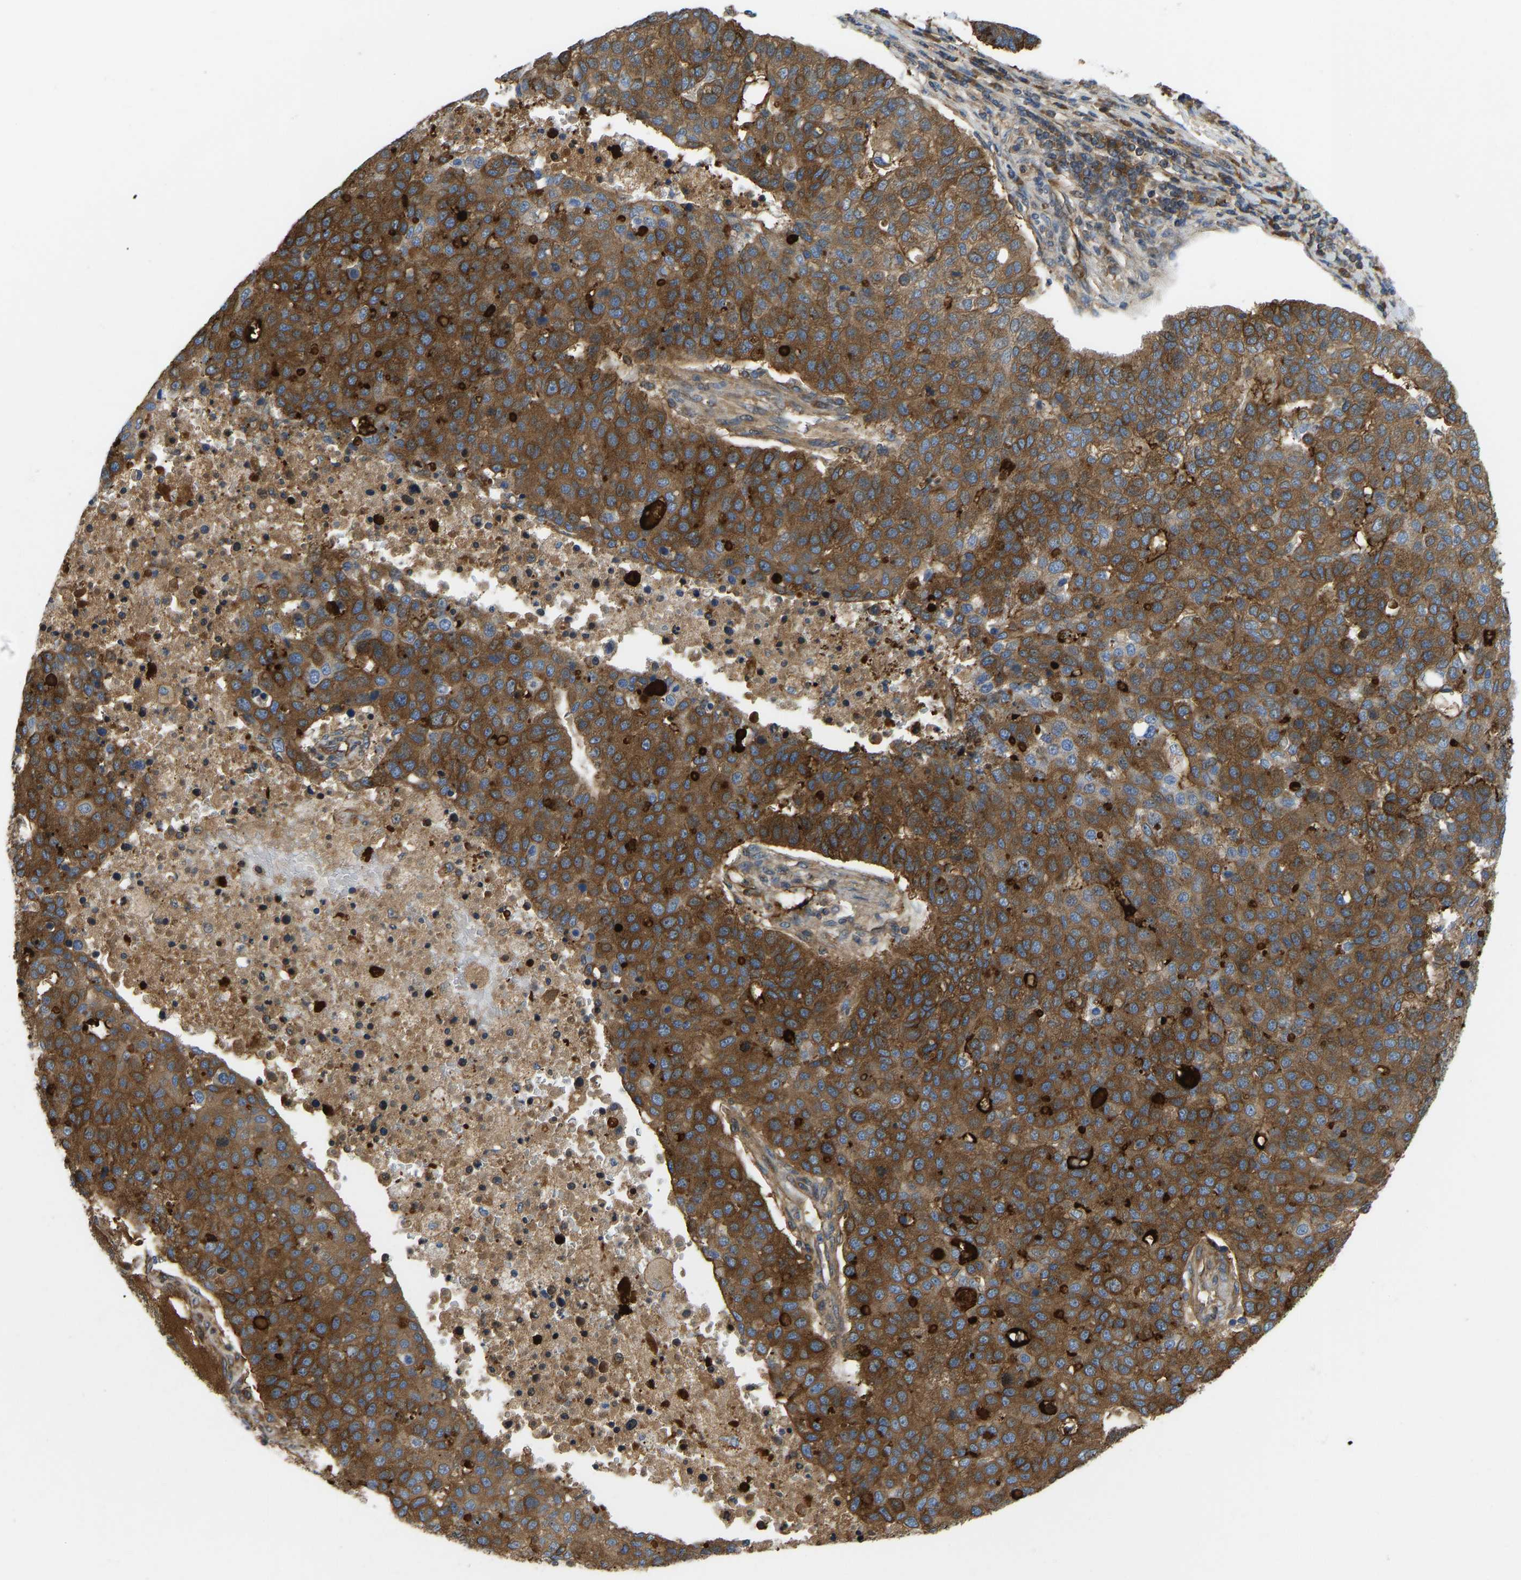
{"staining": {"intensity": "strong", "quantity": ">75%", "location": "cytoplasmic/membranous"}, "tissue": "pancreatic cancer", "cell_type": "Tumor cells", "image_type": "cancer", "snomed": [{"axis": "morphology", "description": "Adenocarcinoma, NOS"}, {"axis": "topography", "description": "Pancreas"}], "caption": "A high-resolution photomicrograph shows immunohistochemistry staining of pancreatic adenocarcinoma, which demonstrates strong cytoplasmic/membranous staining in about >75% of tumor cells.", "gene": "RASGRF2", "patient": {"sex": "female", "age": 61}}